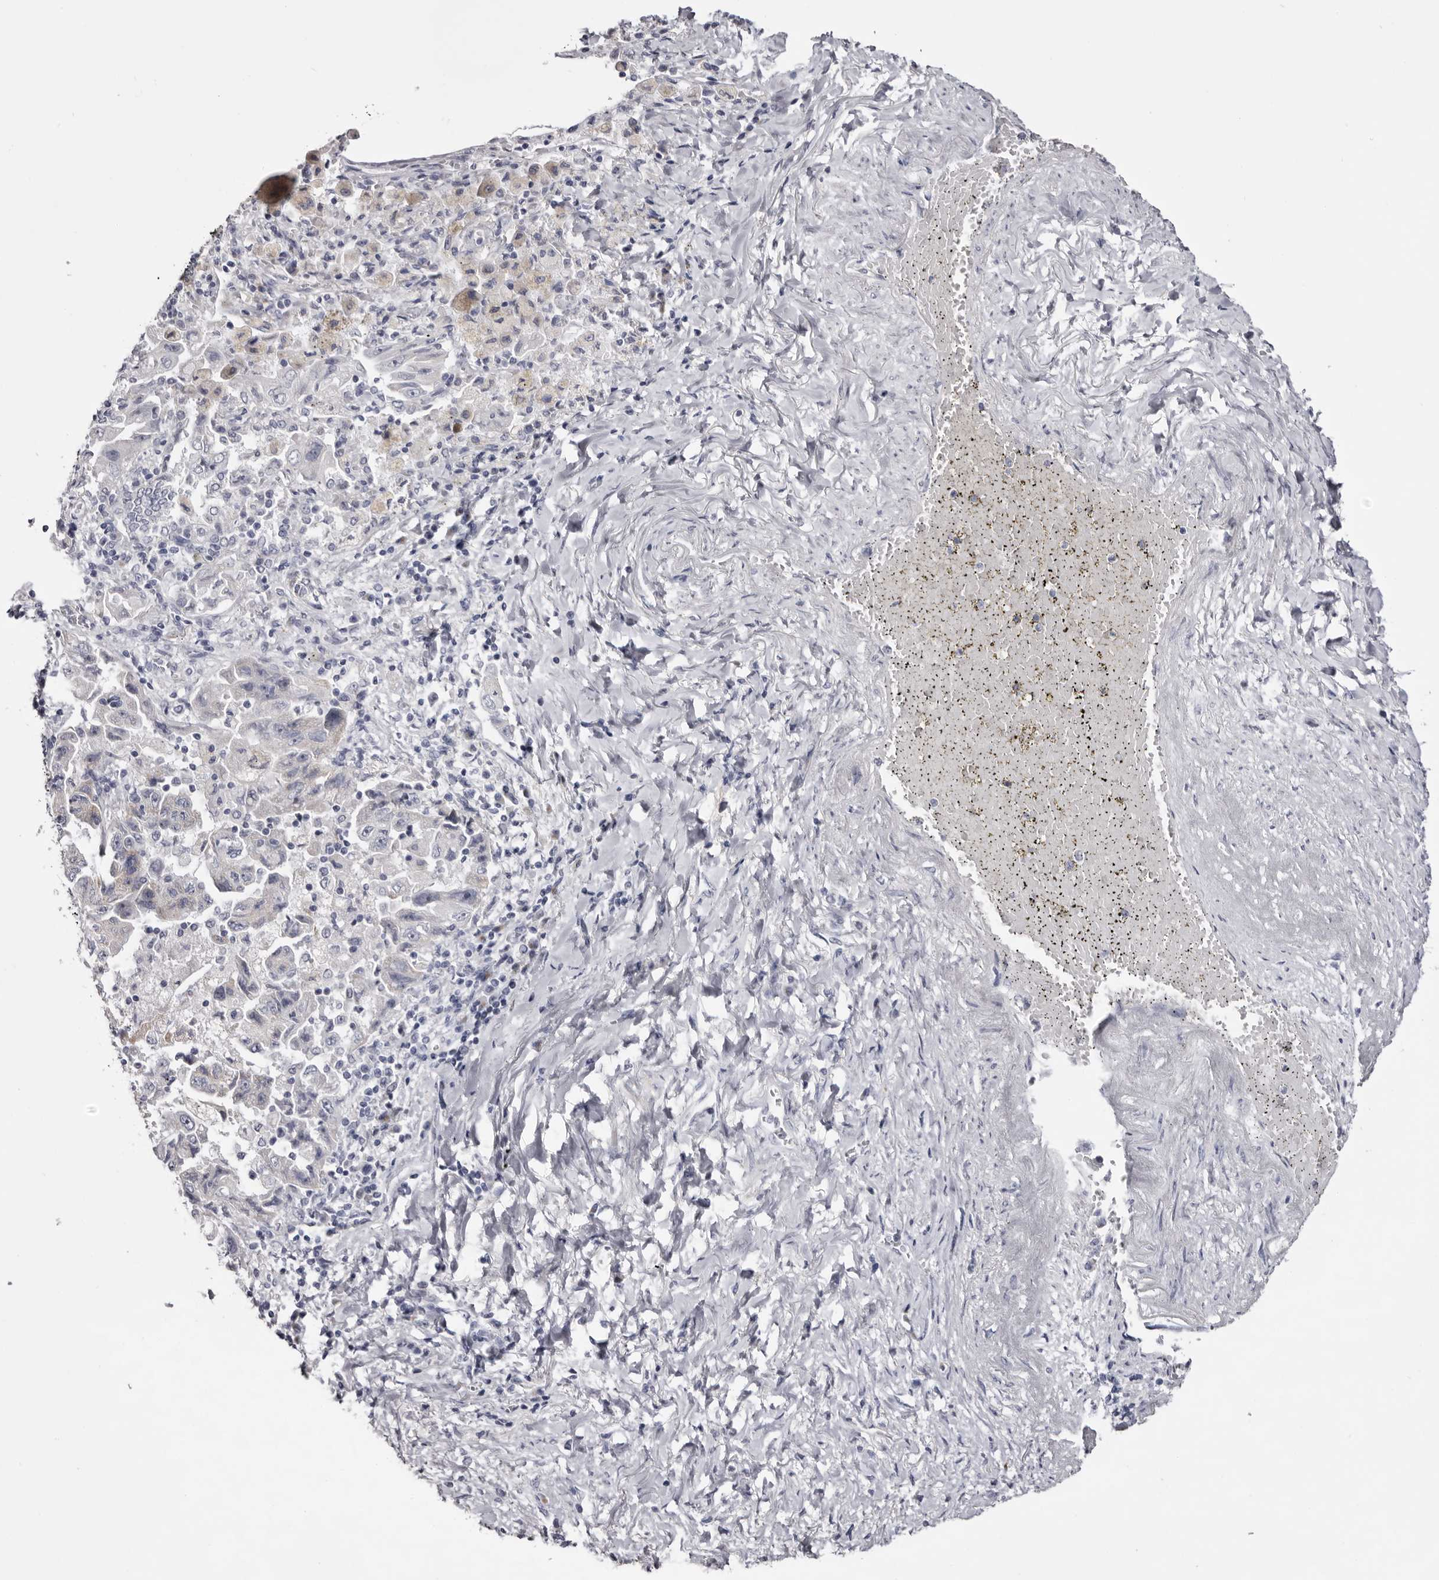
{"staining": {"intensity": "negative", "quantity": "none", "location": "none"}, "tissue": "lung cancer", "cell_type": "Tumor cells", "image_type": "cancer", "snomed": [{"axis": "morphology", "description": "Adenocarcinoma, NOS"}, {"axis": "topography", "description": "Lung"}], "caption": "An image of human lung adenocarcinoma is negative for staining in tumor cells. Brightfield microscopy of immunohistochemistry stained with DAB (3,3'-diaminobenzidine) (brown) and hematoxylin (blue), captured at high magnification.", "gene": "CASQ1", "patient": {"sex": "female", "age": 51}}